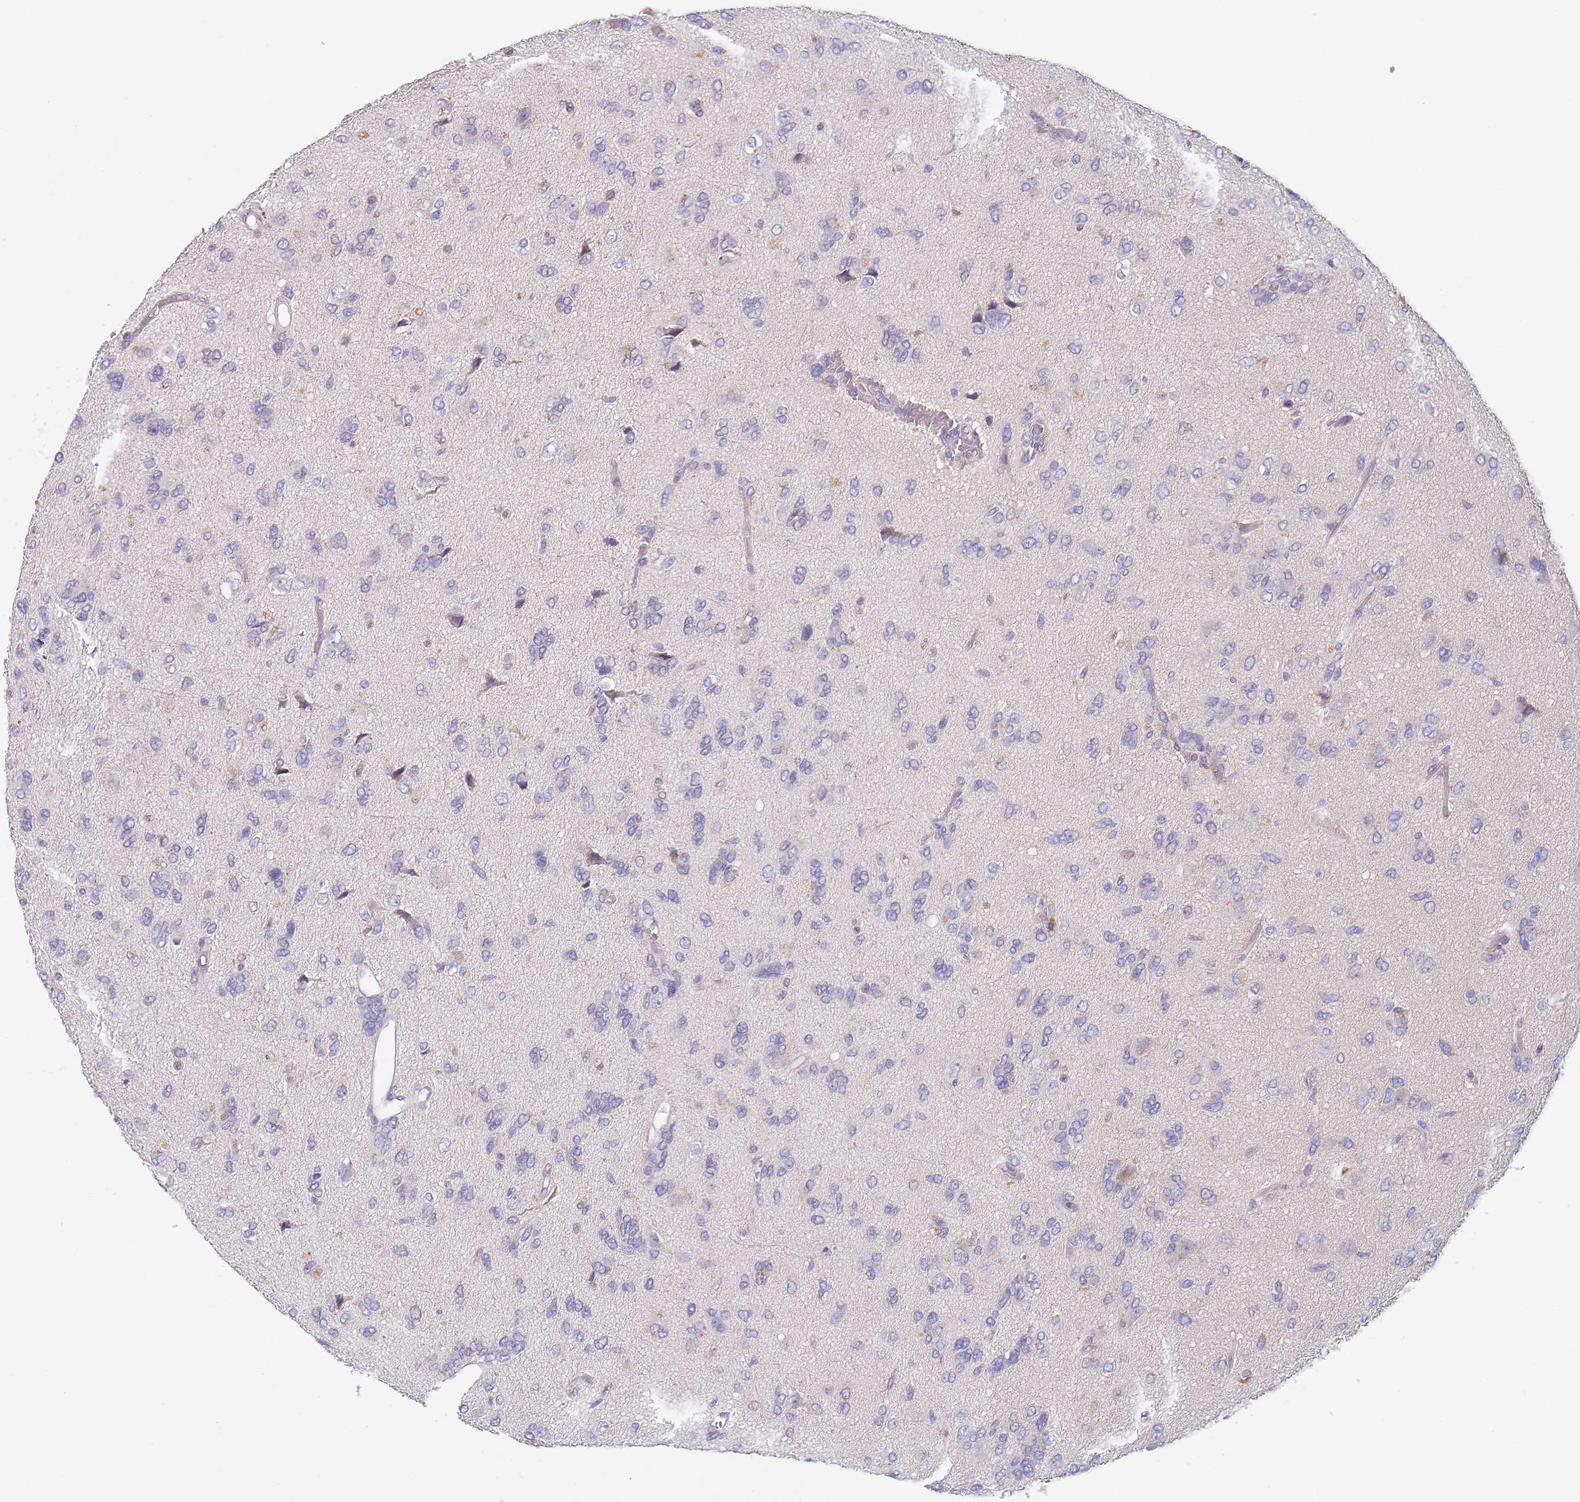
{"staining": {"intensity": "negative", "quantity": "none", "location": "none"}, "tissue": "glioma", "cell_type": "Tumor cells", "image_type": "cancer", "snomed": [{"axis": "morphology", "description": "Glioma, malignant, High grade"}, {"axis": "topography", "description": "Brain"}], "caption": "Tumor cells show no significant expression in high-grade glioma (malignant).", "gene": "MAN1C1", "patient": {"sex": "female", "age": 59}}